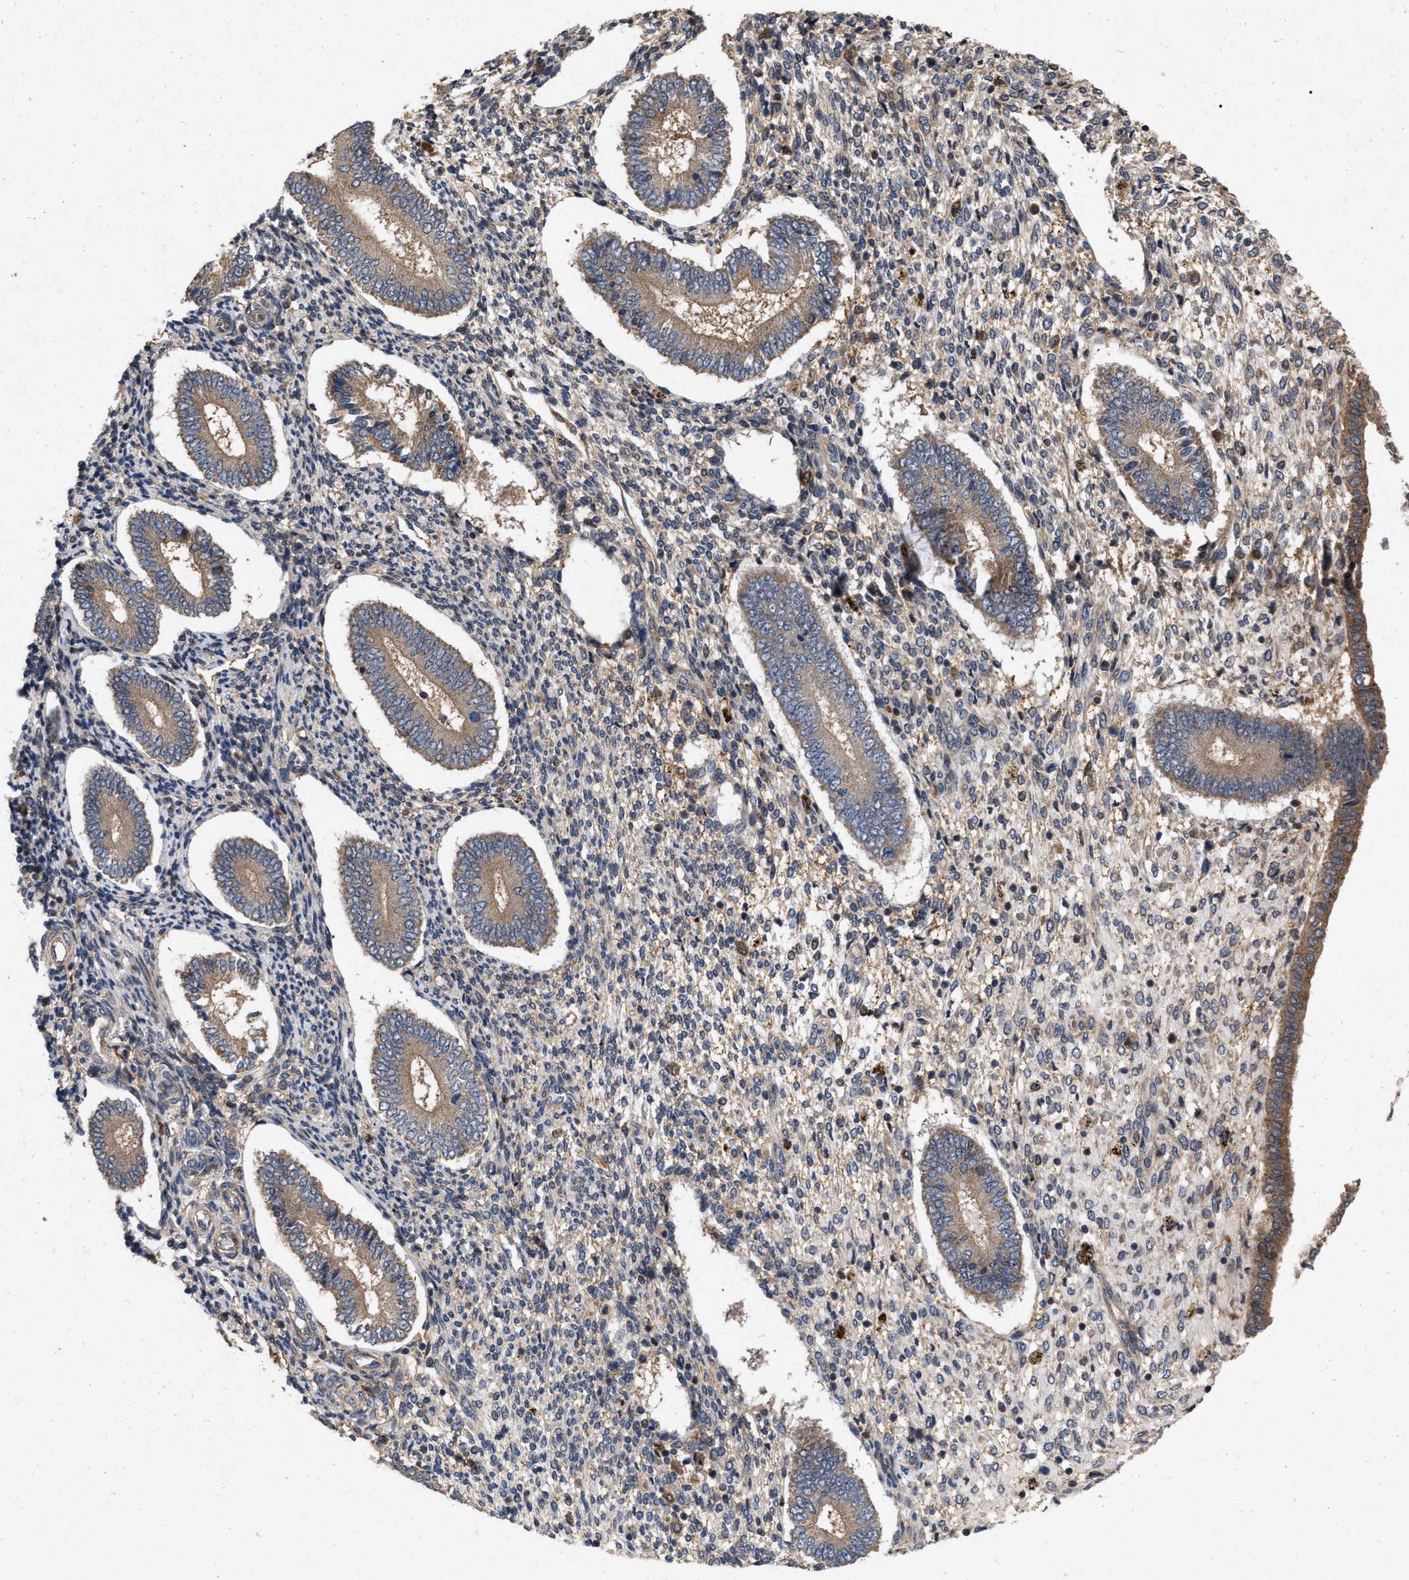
{"staining": {"intensity": "weak", "quantity": ">75%", "location": "cytoplasmic/membranous"}, "tissue": "endometrium", "cell_type": "Cells in endometrial stroma", "image_type": "normal", "snomed": [{"axis": "morphology", "description": "Normal tissue, NOS"}, {"axis": "topography", "description": "Endometrium"}], "caption": "Immunohistochemical staining of normal human endometrium displays weak cytoplasmic/membranous protein positivity in approximately >75% of cells in endometrial stroma. (Brightfield microscopy of DAB IHC at high magnification).", "gene": "CDKN2C", "patient": {"sex": "female", "age": 42}}